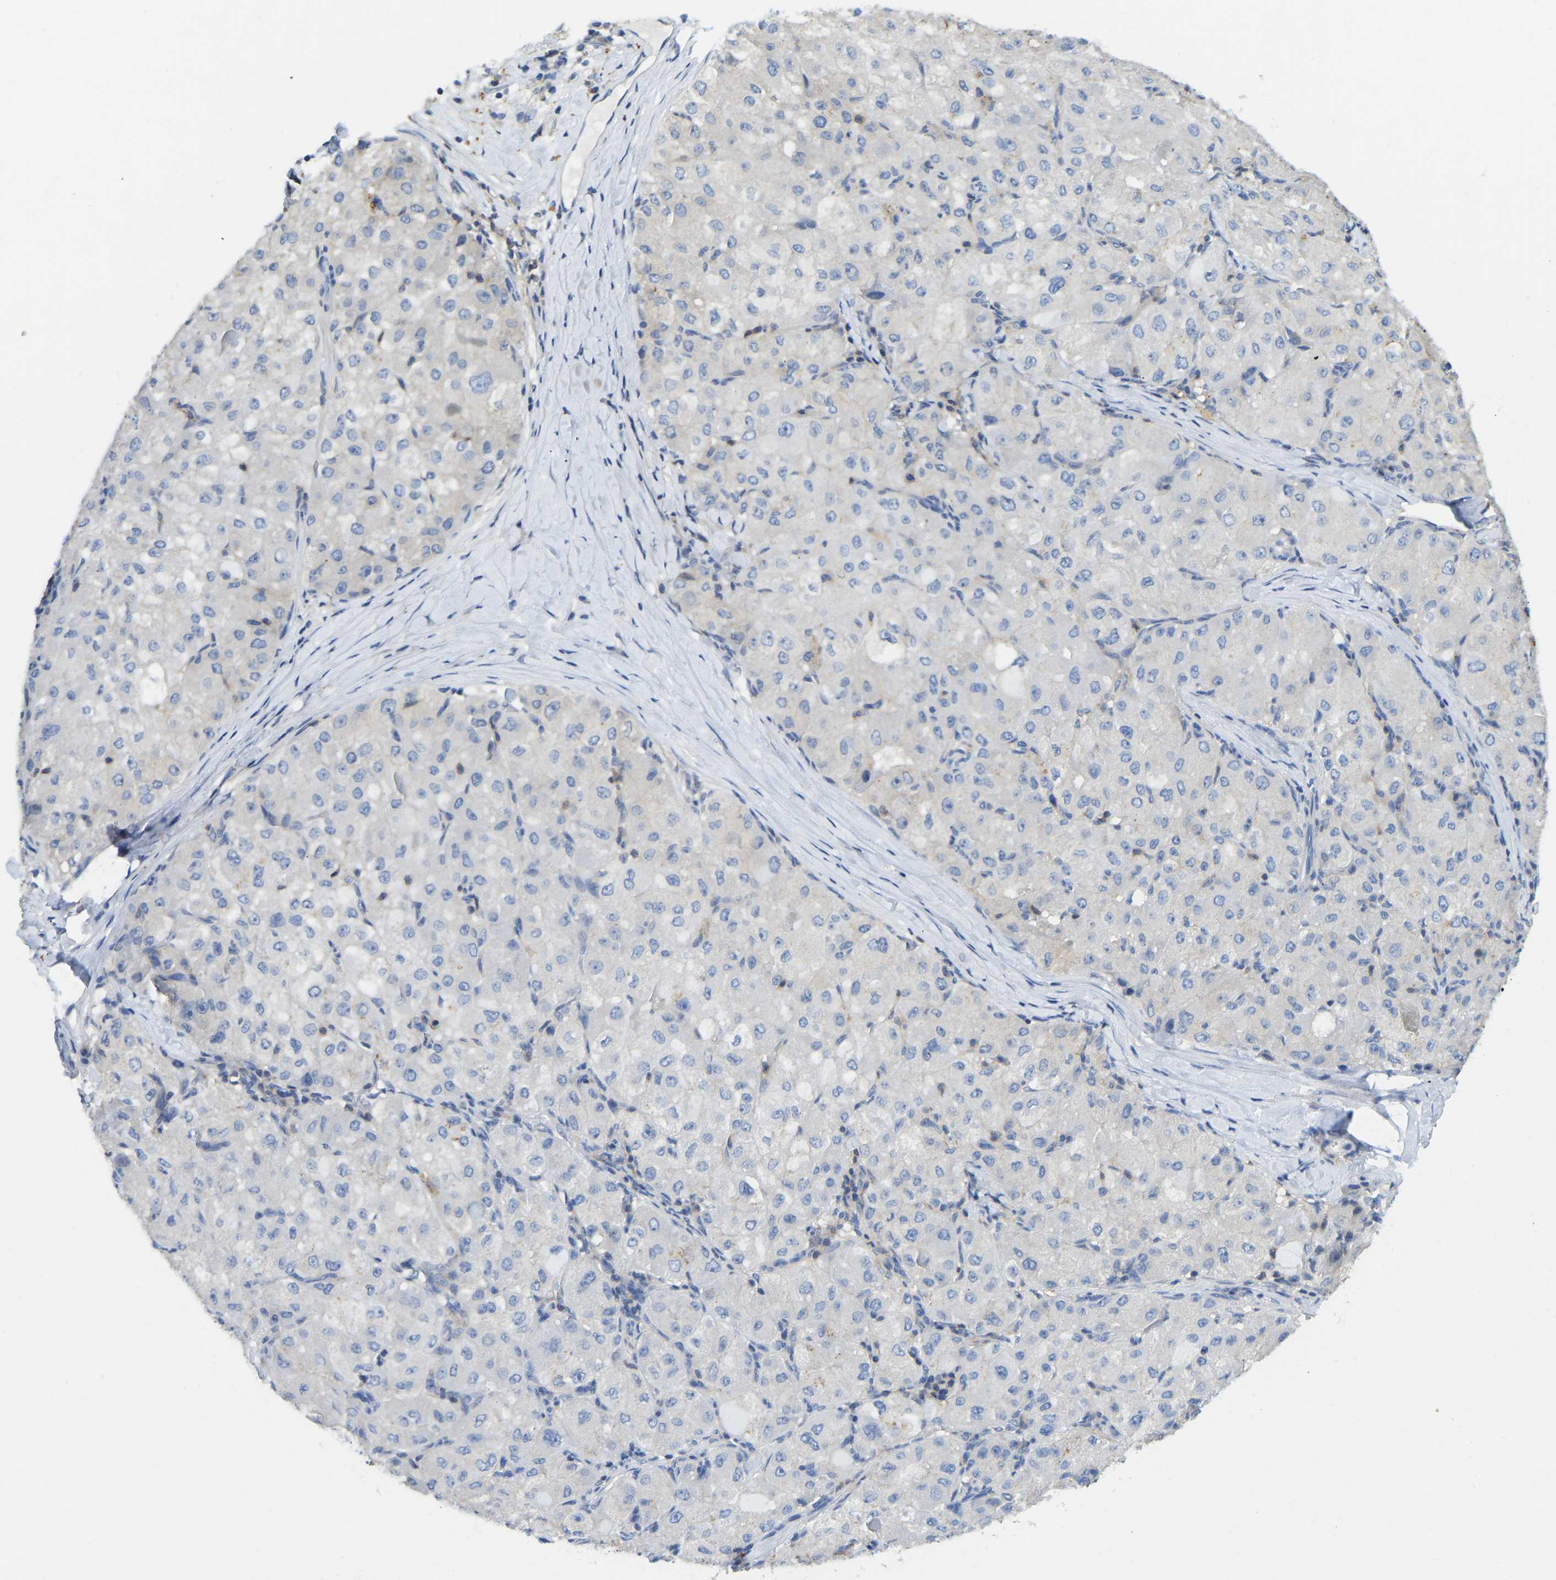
{"staining": {"intensity": "negative", "quantity": "none", "location": "none"}, "tissue": "liver cancer", "cell_type": "Tumor cells", "image_type": "cancer", "snomed": [{"axis": "morphology", "description": "Carcinoma, Hepatocellular, NOS"}, {"axis": "topography", "description": "Liver"}], "caption": "This micrograph is of liver hepatocellular carcinoma stained with immunohistochemistry (IHC) to label a protein in brown with the nuclei are counter-stained blue. There is no positivity in tumor cells. (DAB (3,3'-diaminobenzidine) IHC visualized using brightfield microscopy, high magnification).", "gene": "NDRG3", "patient": {"sex": "male", "age": 80}}